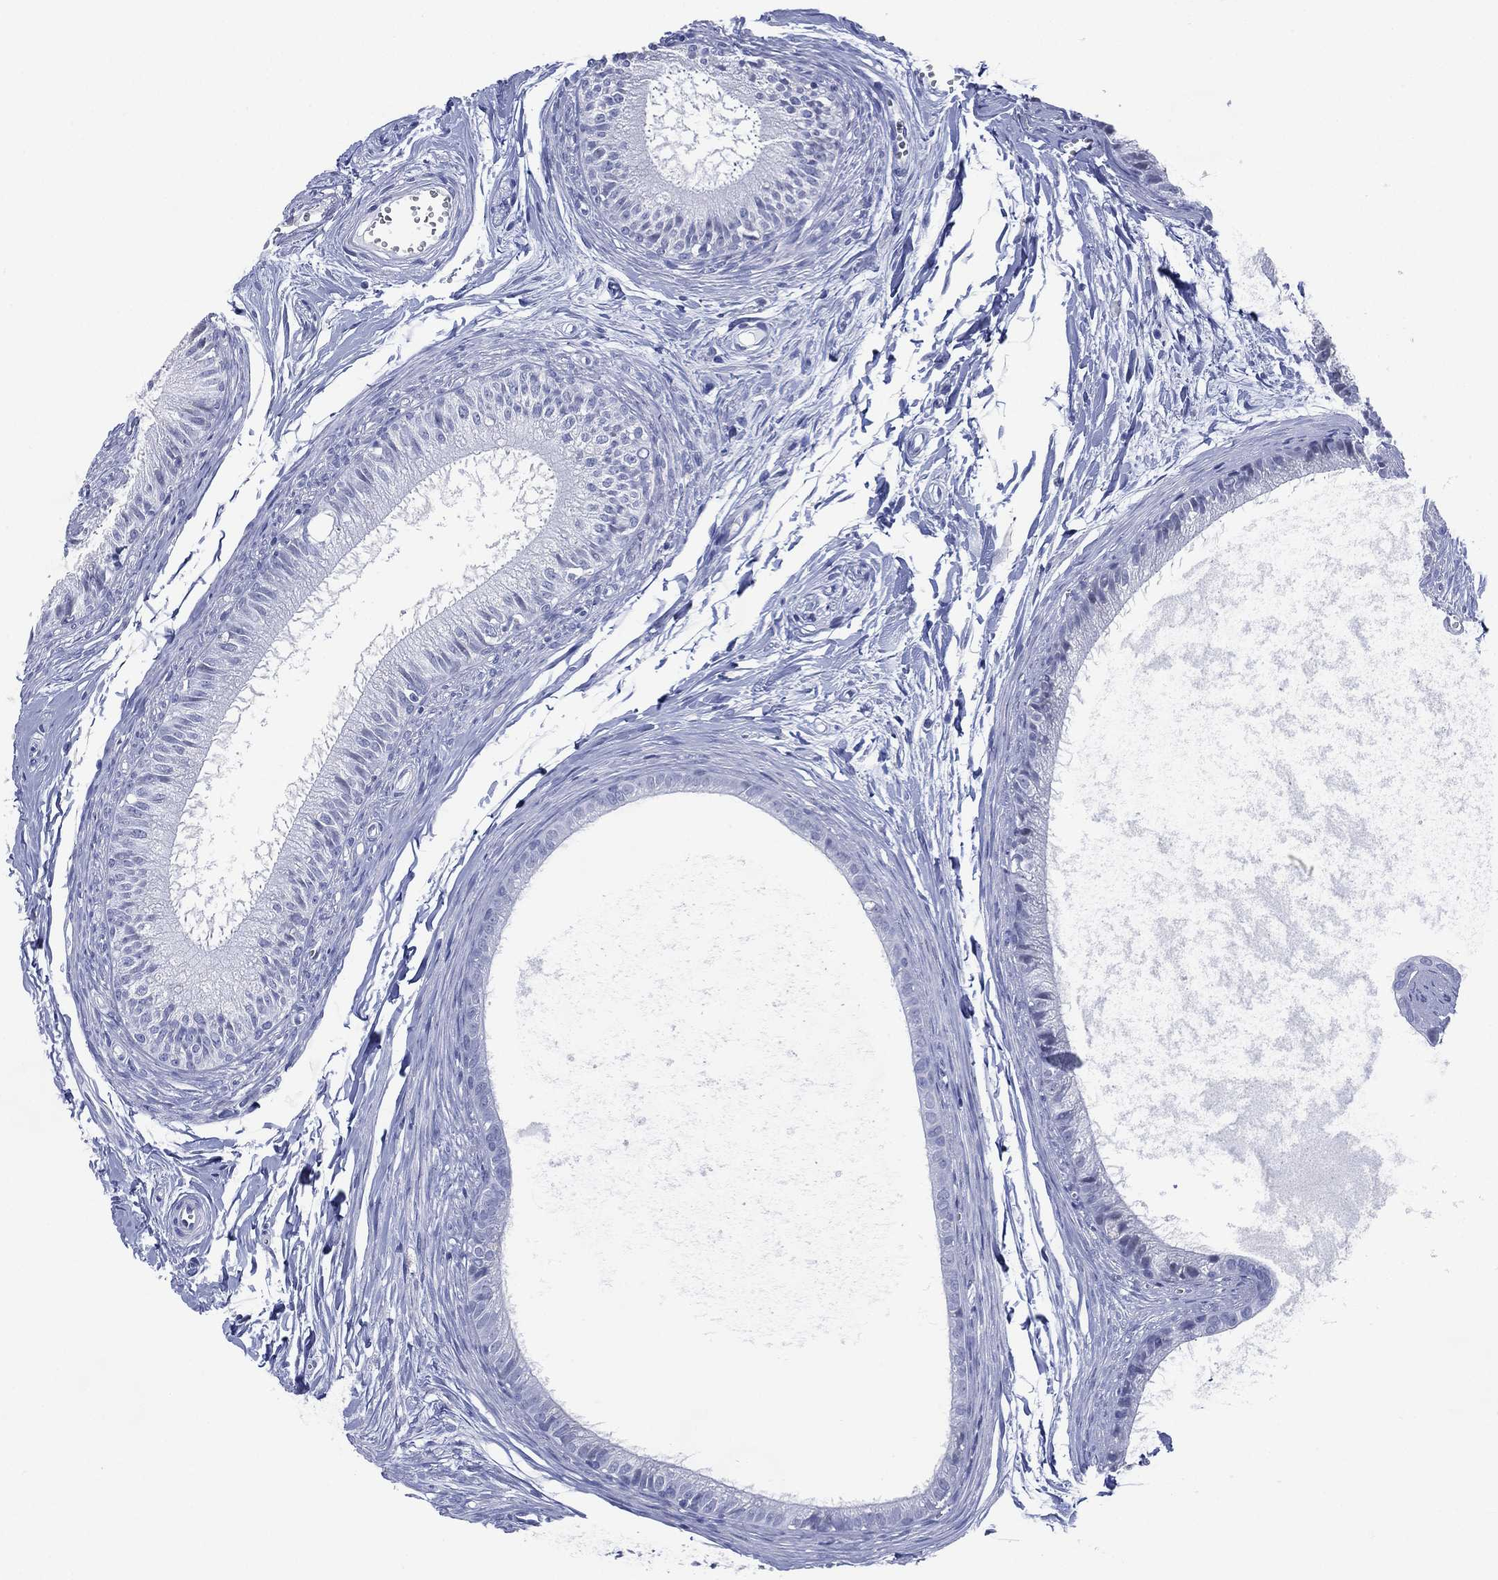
{"staining": {"intensity": "negative", "quantity": "none", "location": "none"}, "tissue": "epididymis", "cell_type": "Glandular cells", "image_type": "normal", "snomed": [{"axis": "morphology", "description": "Normal tissue, NOS"}, {"axis": "topography", "description": "Epididymis"}], "caption": "An immunohistochemistry histopathology image of benign epididymis is shown. There is no staining in glandular cells of epididymis.", "gene": "TMEM247", "patient": {"sex": "male", "age": 51}}